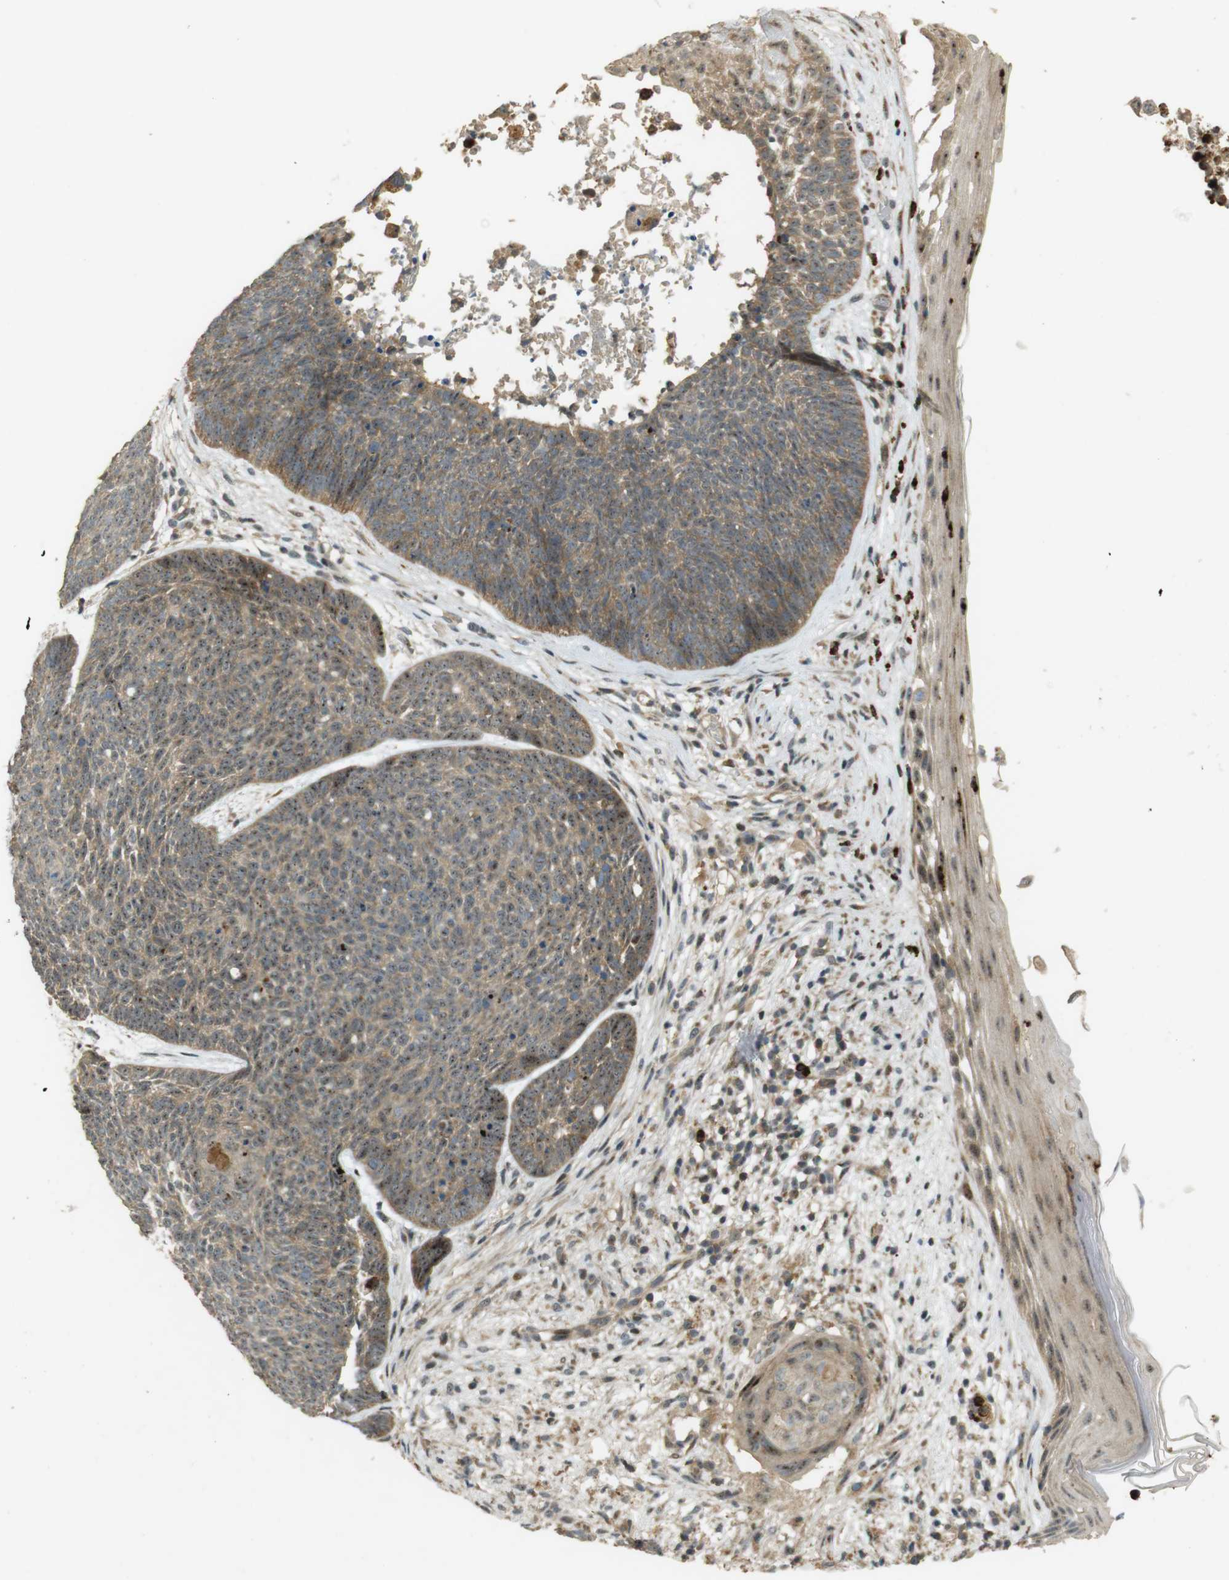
{"staining": {"intensity": "moderate", "quantity": ">75%", "location": "cytoplasmic/membranous,nuclear"}, "tissue": "skin cancer", "cell_type": "Tumor cells", "image_type": "cancer", "snomed": [{"axis": "morphology", "description": "Basal cell carcinoma"}, {"axis": "topography", "description": "Skin"}], "caption": "Skin basal cell carcinoma stained with a brown dye reveals moderate cytoplasmic/membranous and nuclear positive staining in approximately >75% of tumor cells.", "gene": "TMX3", "patient": {"sex": "female", "age": 70}}